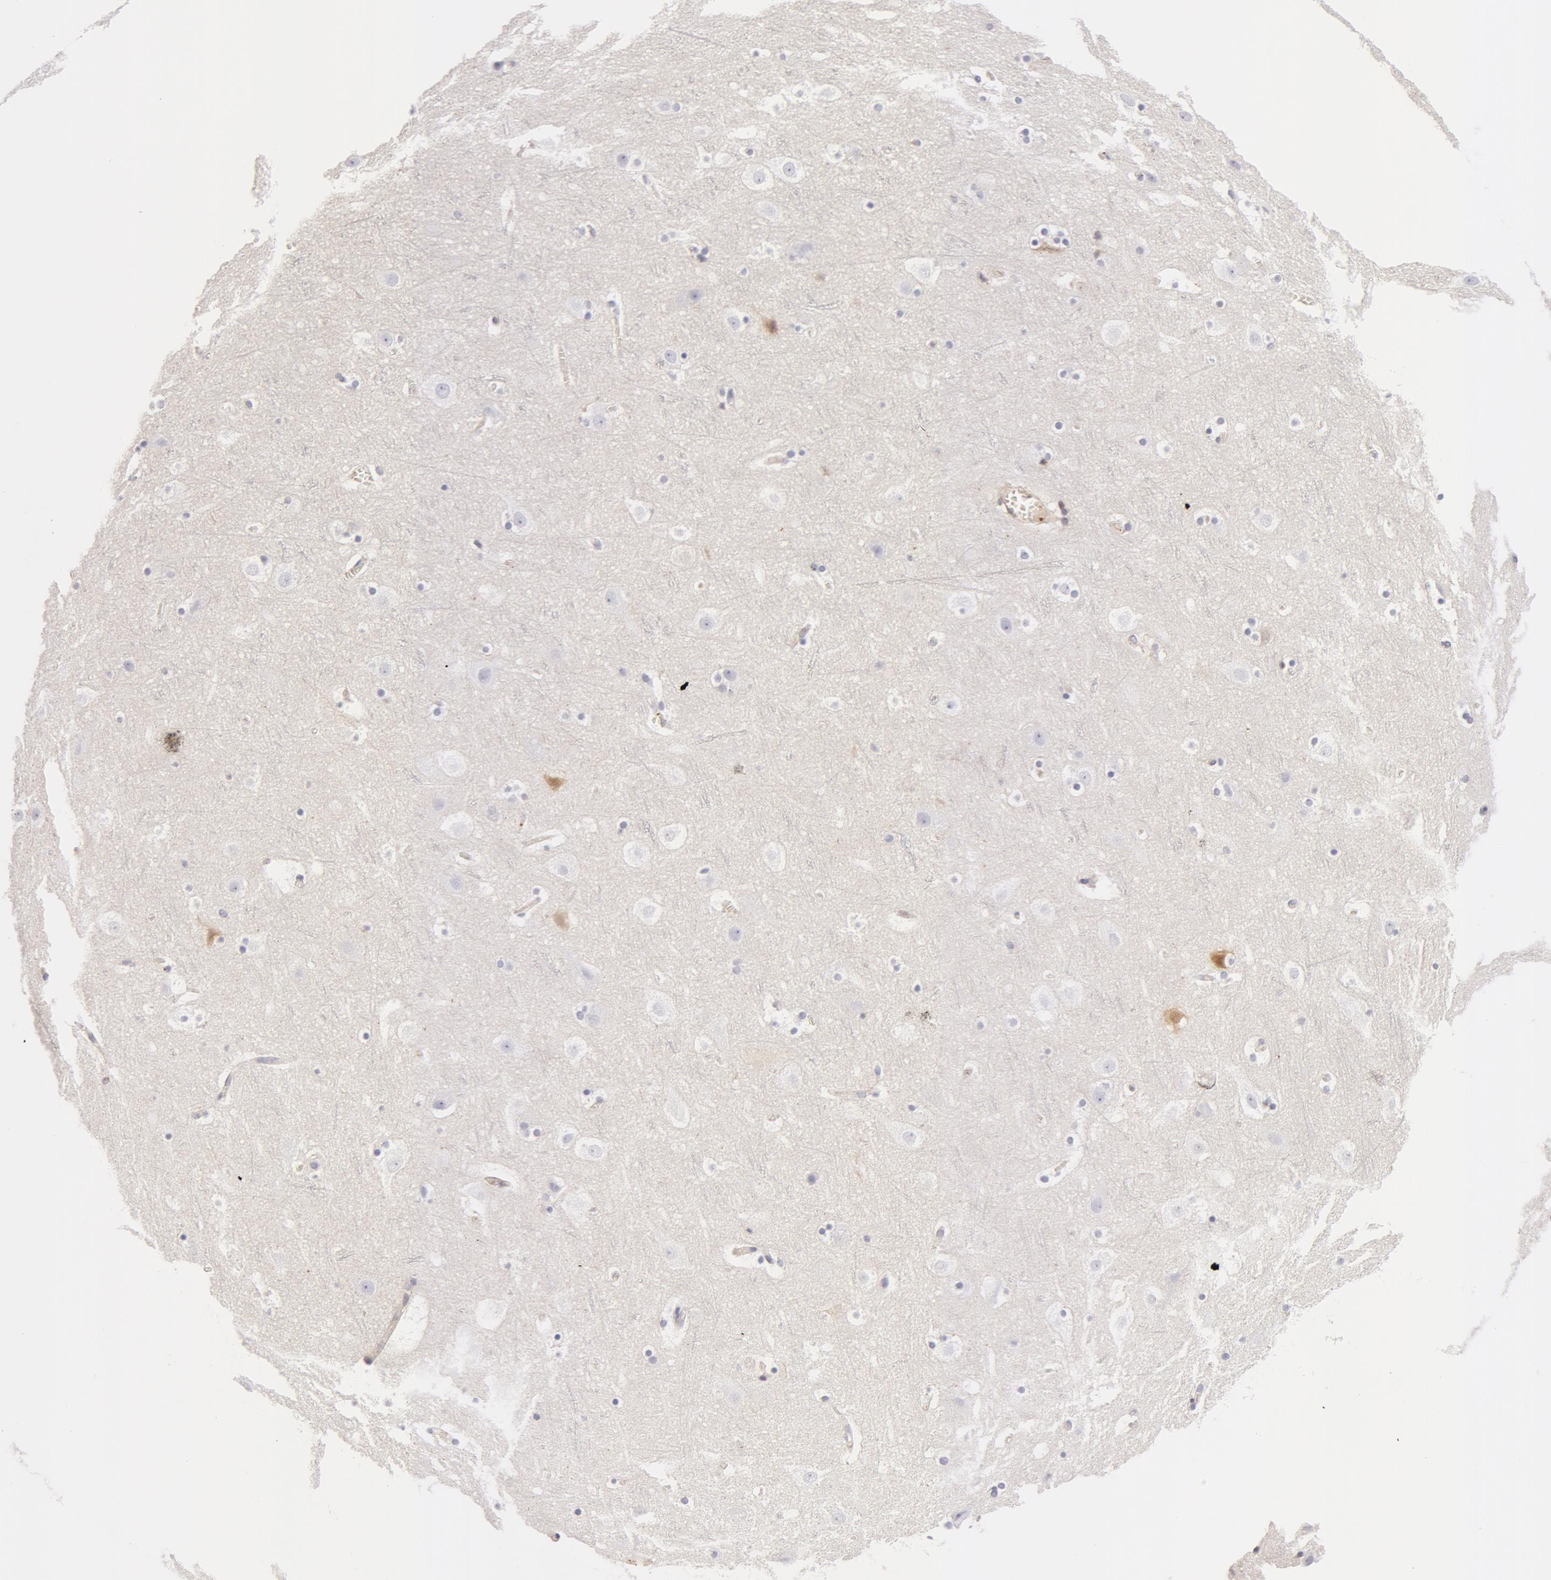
{"staining": {"intensity": "weak", "quantity": "25%-75%", "location": "cytoplasmic/membranous"}, "tissue": "cerebral cortex", "cell_type": "Endothelial cells", "image_type": "normal", "snomed": [{"axis": "morphology", "description": "Normal tissue, NOS"}, {"axis": "topography", "description": "Cerebral cortex"}], "caption": "Cerebral cortex stained with IHC reveals weak cytoplasmic/membranous positivity in approximately 25%-75% of endothelial cells.", "gene": "GC", "patient": {"sex": "male", "age": 45}}